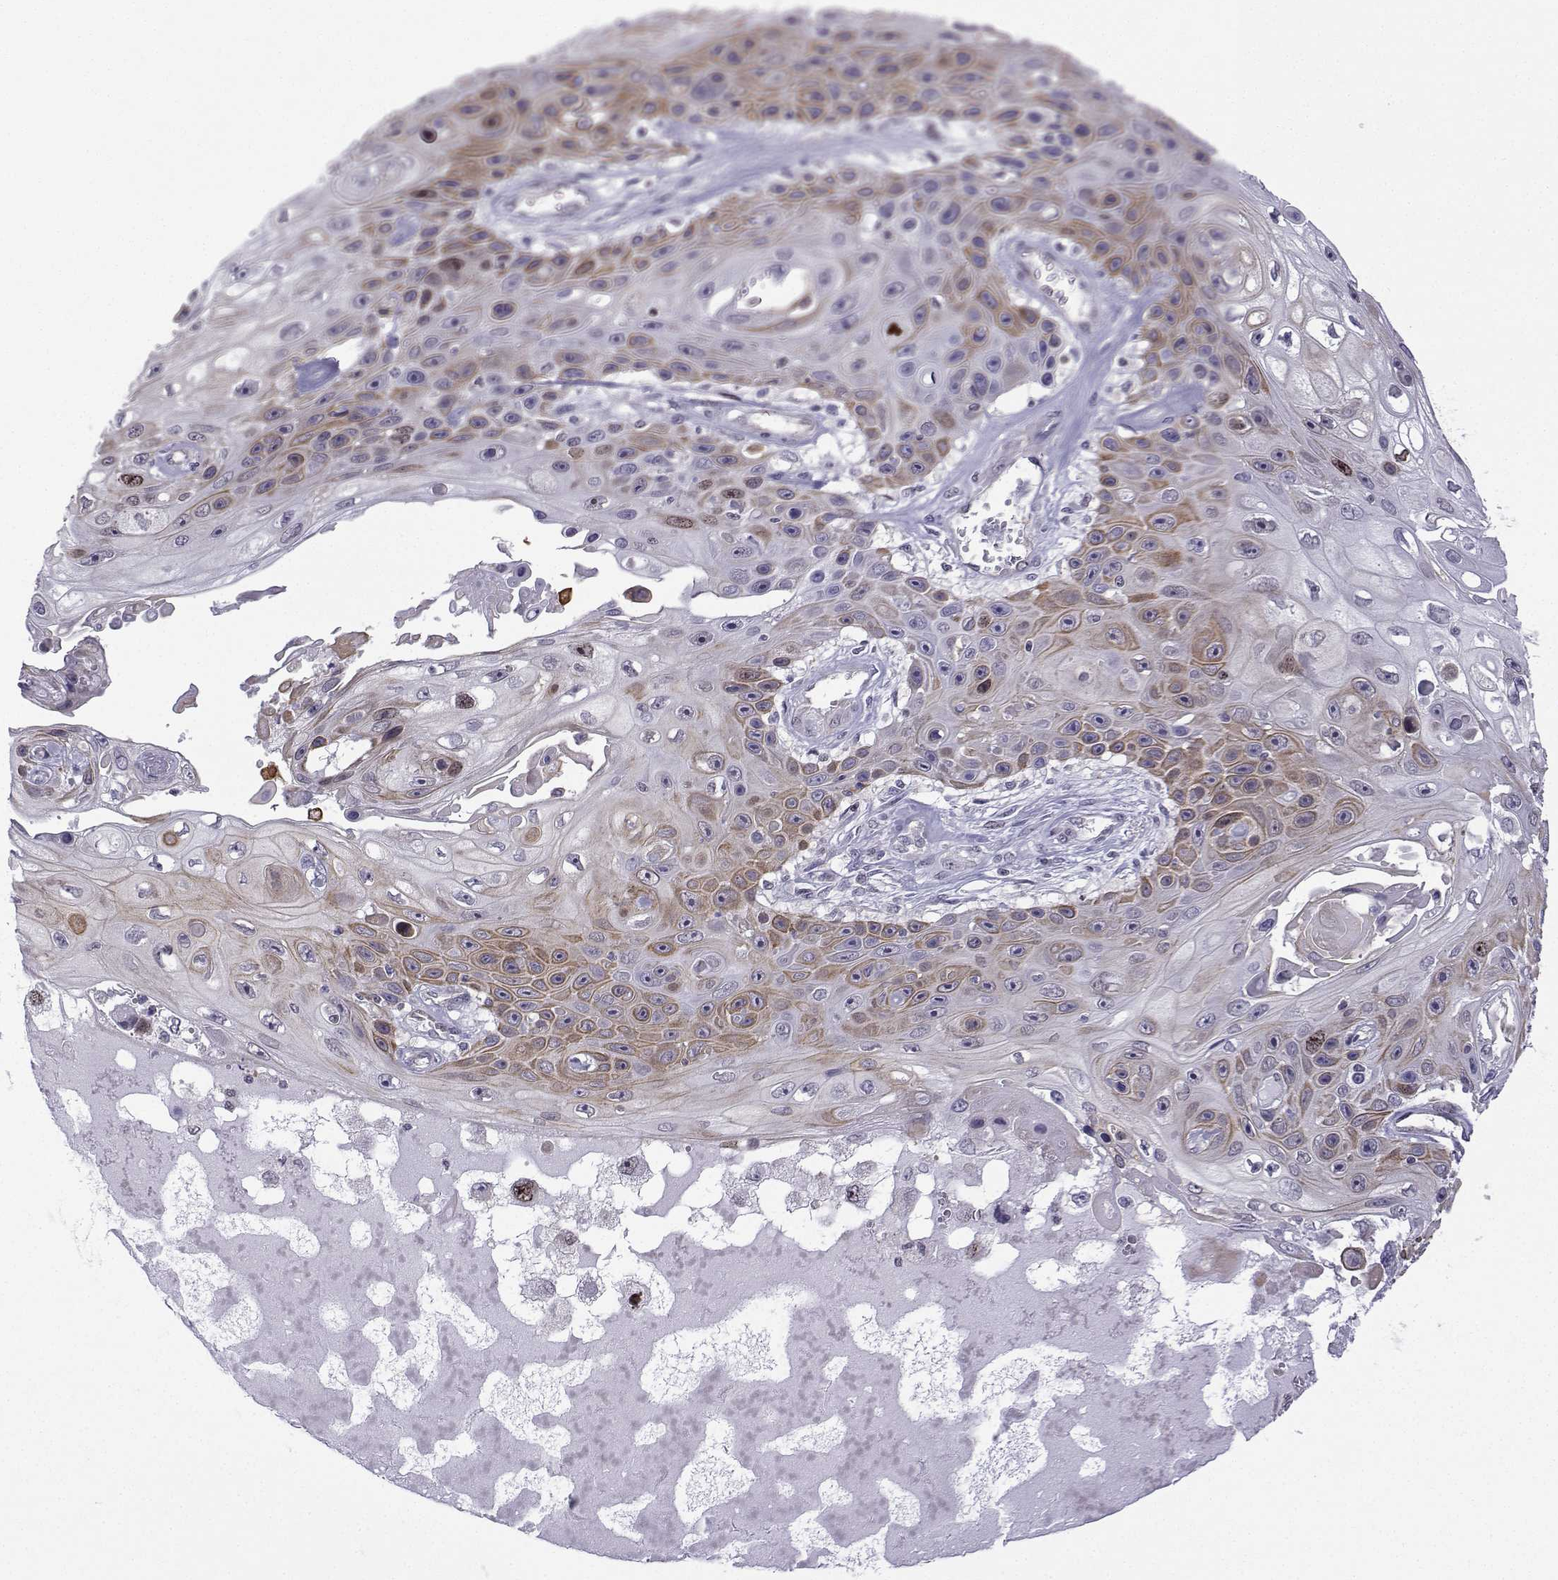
{"staining": {"intensity": "moderate", "quantity": "<25%", "location": "cytoplasmic/membranous"}, "tissue": "skin cancer", "cell_type": "Tumor cells", "image_type": "cancer", "snomed": [{"axis": "morphology", "description": "Squamous cell carcinoma, NOS"}, {"axis": "topography", "description": "Skin"}], "caption": "Immunohistochemical staining of human skin cancer (squamous cell carcinoma) displays moderate cytoplasmic/membranous protein staining in about <25% of tumor cells.", "gene": "INCENP", "patient": {"sex": "male", "age": 82}}